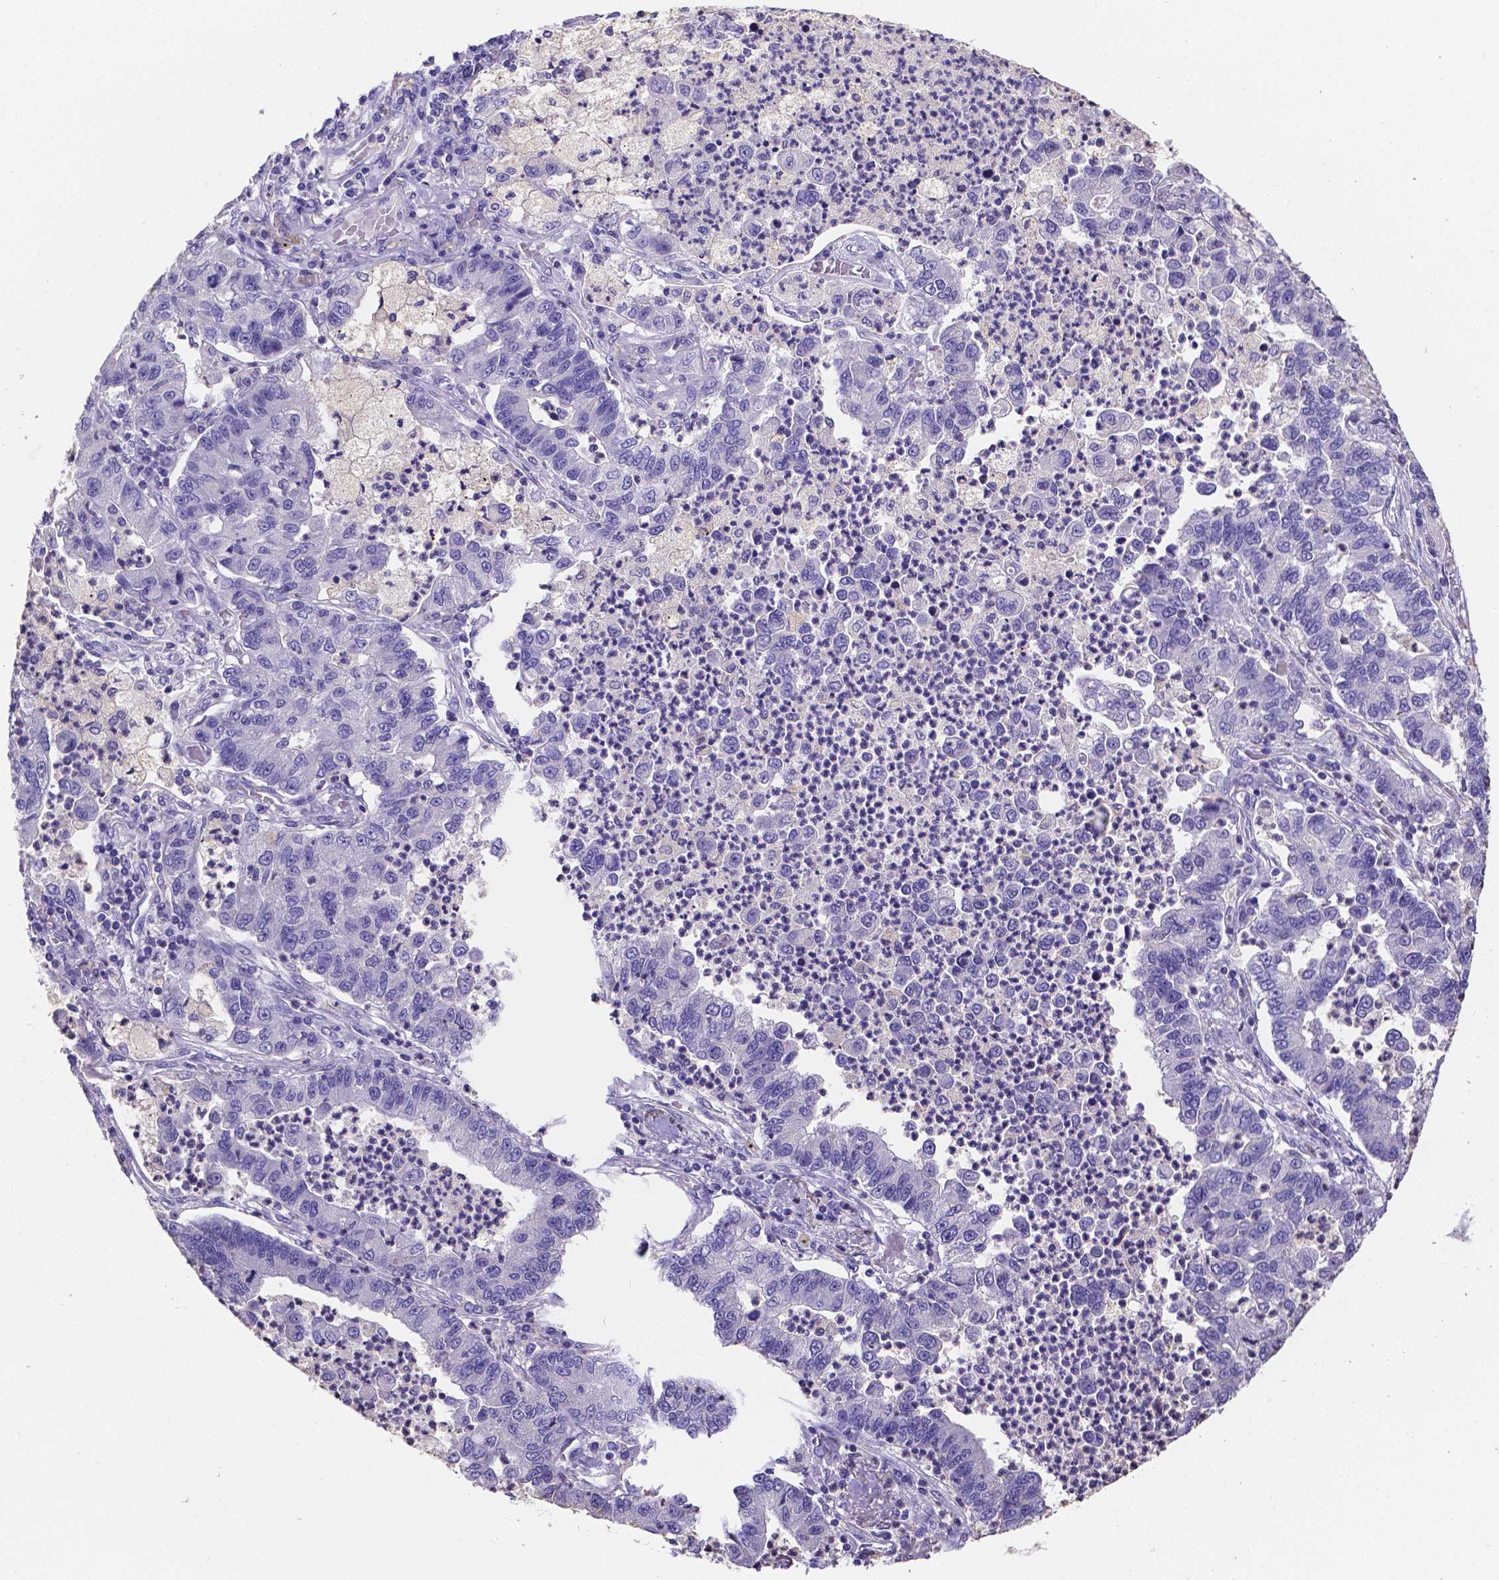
{"staining": {"intensity": "negative", "quantity": "none", "location": "none"}, "tissue": "lung cancer", "cell_type": "Tumor cells", "image_type": "cancer", "snomed": [{"axis": "morphology", "description": "Adenocarcinoma, NOS"}, {"axis": "topography", "description": "Lung"}], "caption": "This image is of lung cancer stained with IHC to label a protein in brown with the nuclei are counter-stained blue. There is no staining in tumor cells.", "gene": "ATP6V1D", "patient": {"sex": "female", "age": 57}}